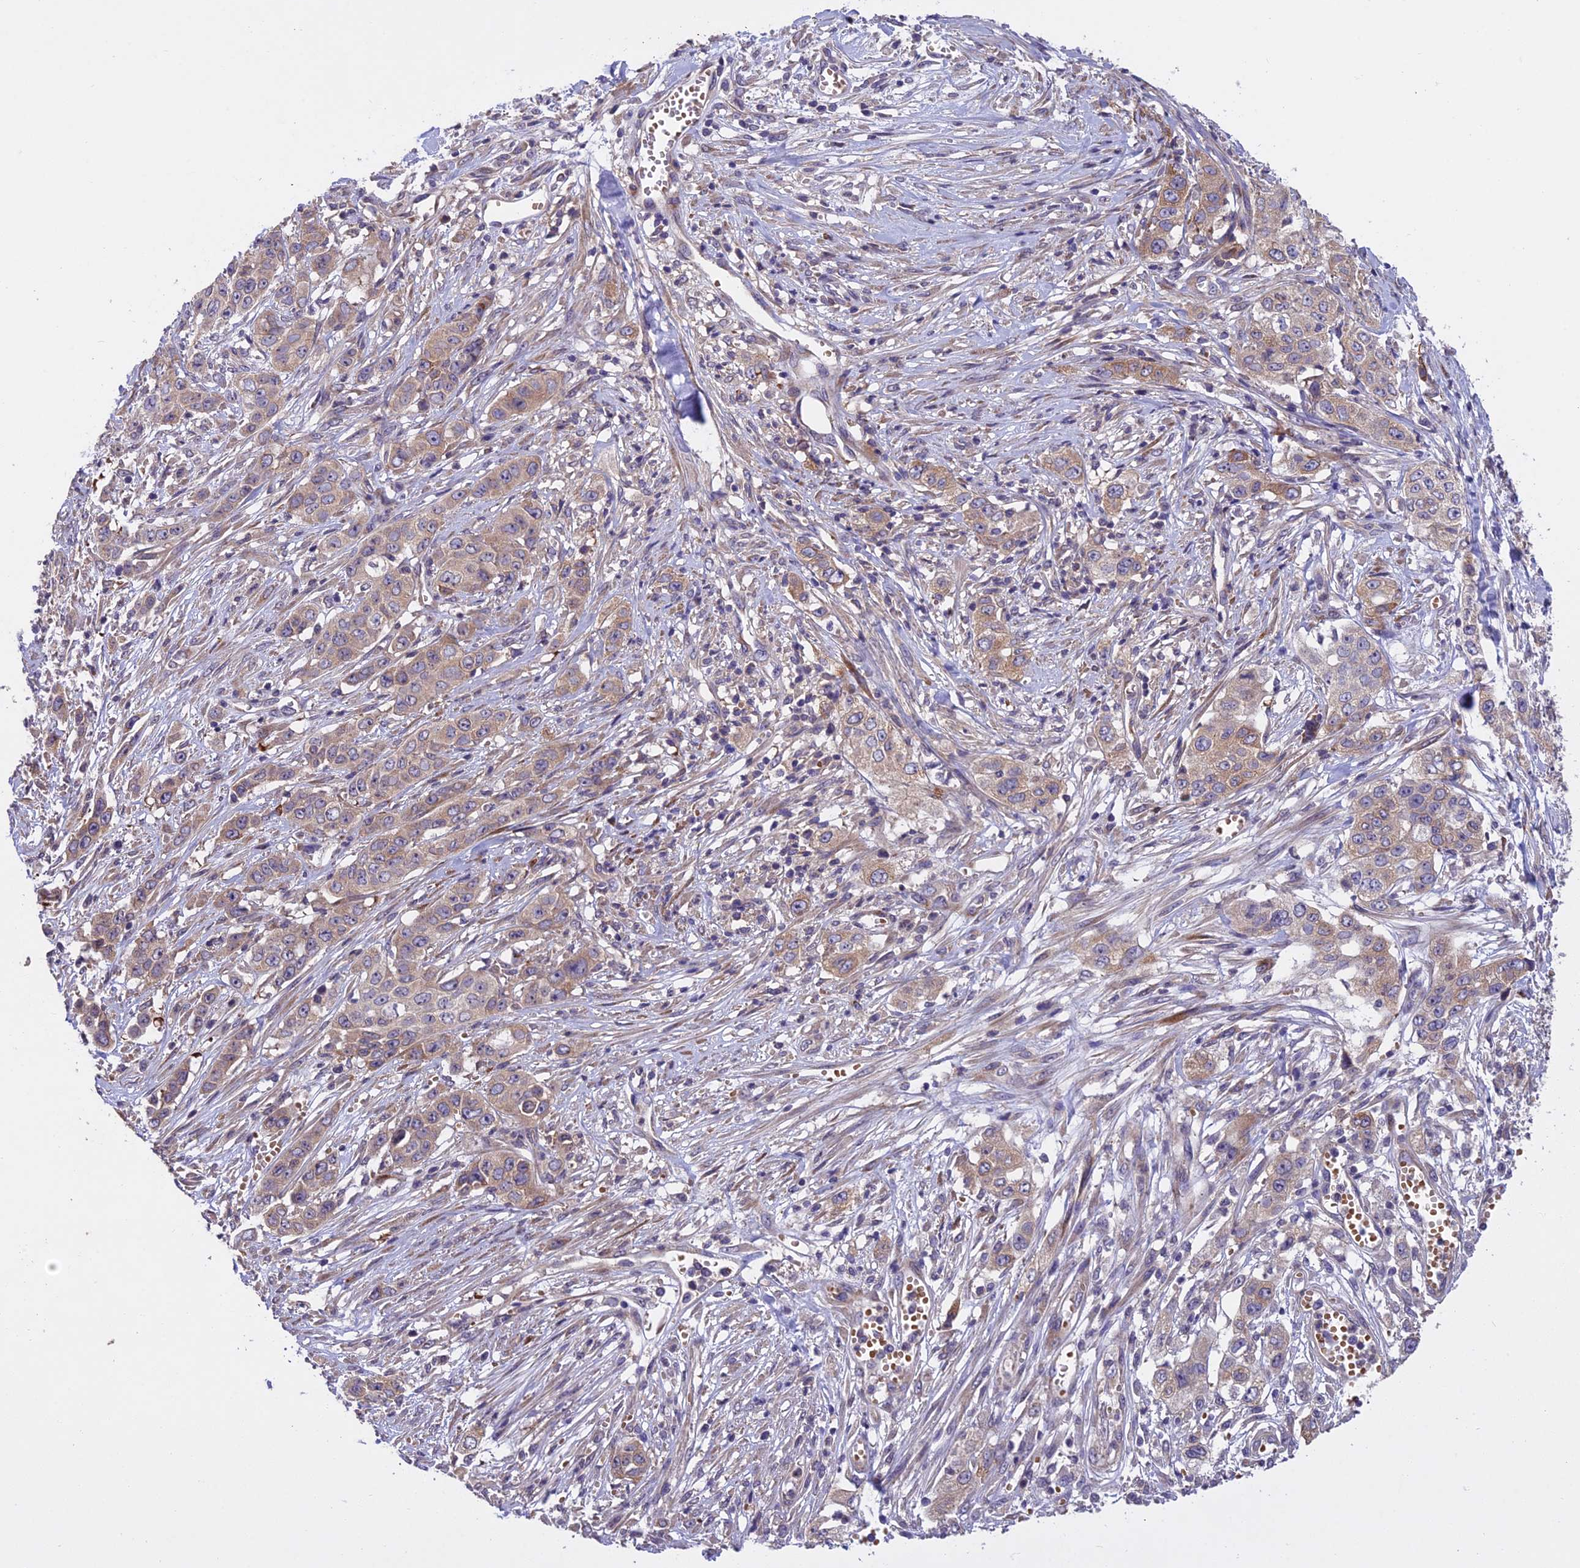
{"staining": {"intensity": "moderate", "quantity": "<25%", "location": "cytoplasmic/membranous"}, "tissue": "stomach cancer", "cell_type": "Tumor cells", "image_type": "cancer", "snomed": [{"axis": "morphology", "description": "Adenocarcinoma, NOS"}, {"axis": "topography", "description": "Stomach, upper"}], "caption": "Adenocarcinoma (stomach) stained with a brown dye shows moderate cytoplasmic/membranous positive expression in approximately <25% of tumor cells.", "gene": "CENPL", "patient": {"sex": "male", "age": 62}}